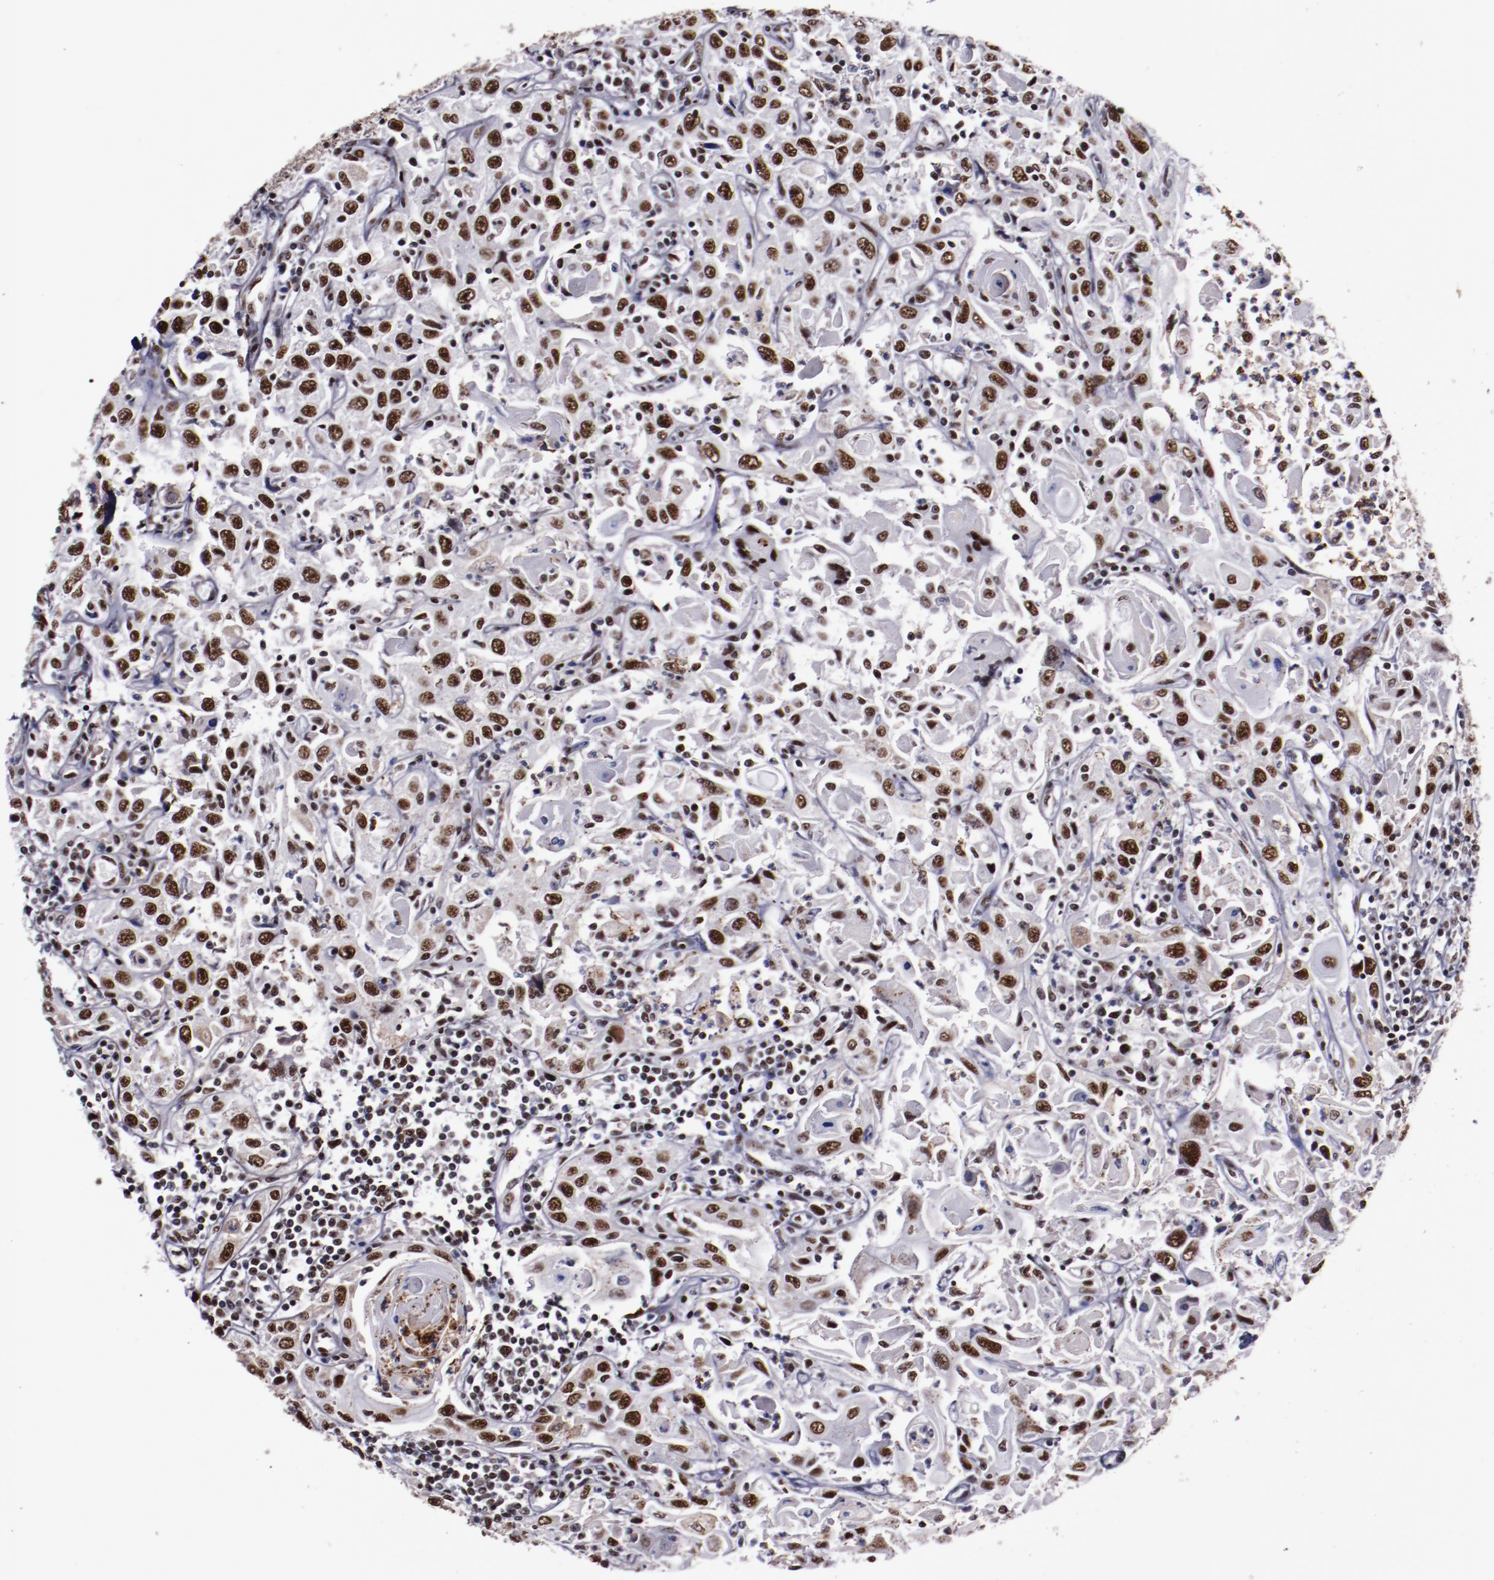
{"staining": {"intensity": "strong", "quantity": ">75%", "location": "nuclear"}, "tissue": "head and neck cancer", "cell_type": "Tumor cells", "image_type": "cancer", "snomed": [{"axis": "morphology", "description": "Squamous cell carcinoma, NOS"}, {"axis": "topography", "description": "Oral tissue"}, {"axis": "topography", "description": "Head-Neck"}], "caption": "DAB immunohistochemical staining of human head and neck squamous cell carcinoma shows strong nuclear protein staining in approximately >75% of tumor cells. The staining was performed using DAB (3,3'-diaminobenzidine), with brown indicating positive protein expression. Nuclei are stained blue with hematoxylin.", "gene": "PPP4R3A", "patient": {"sex": "female", "age": 76}}